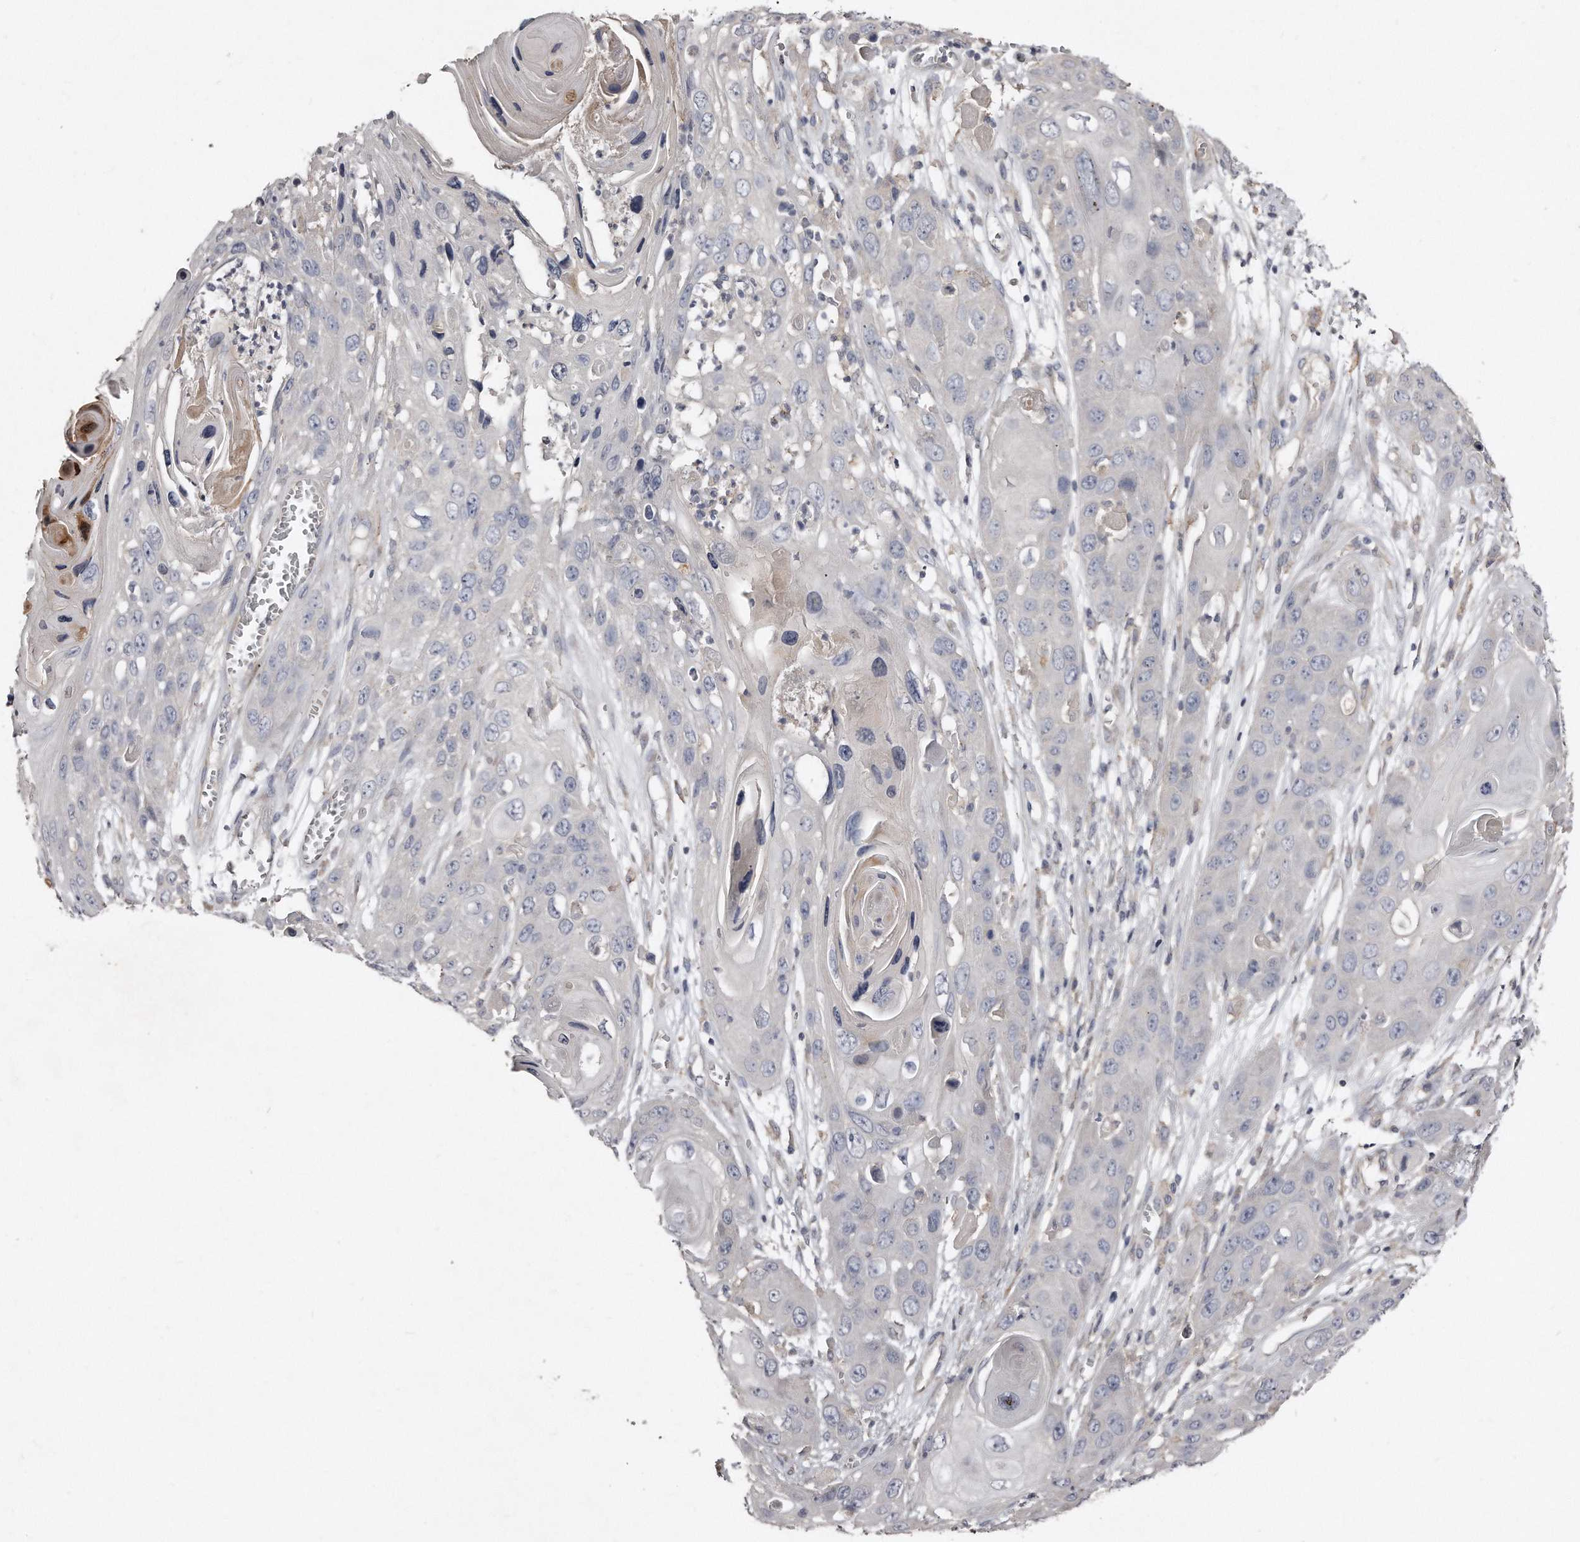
{"staining": {"intensity": "negative", "quantity": "none", "location": "none"}, "tissue": "skin cancer", "cell_type": "Tumor cells", "image_type": "cancer", "snomed": [{"axis": "morphology", "description": "Squamous cell carcinoma, NOS"}, {"axis": "topography", "description": "Skin"}], "caption": "Tumor cells show no significant protein expression in squamous cell carcinoma (skin).", "gene": "LMOD1", "patient": {"sex": "male", "age": 55}}